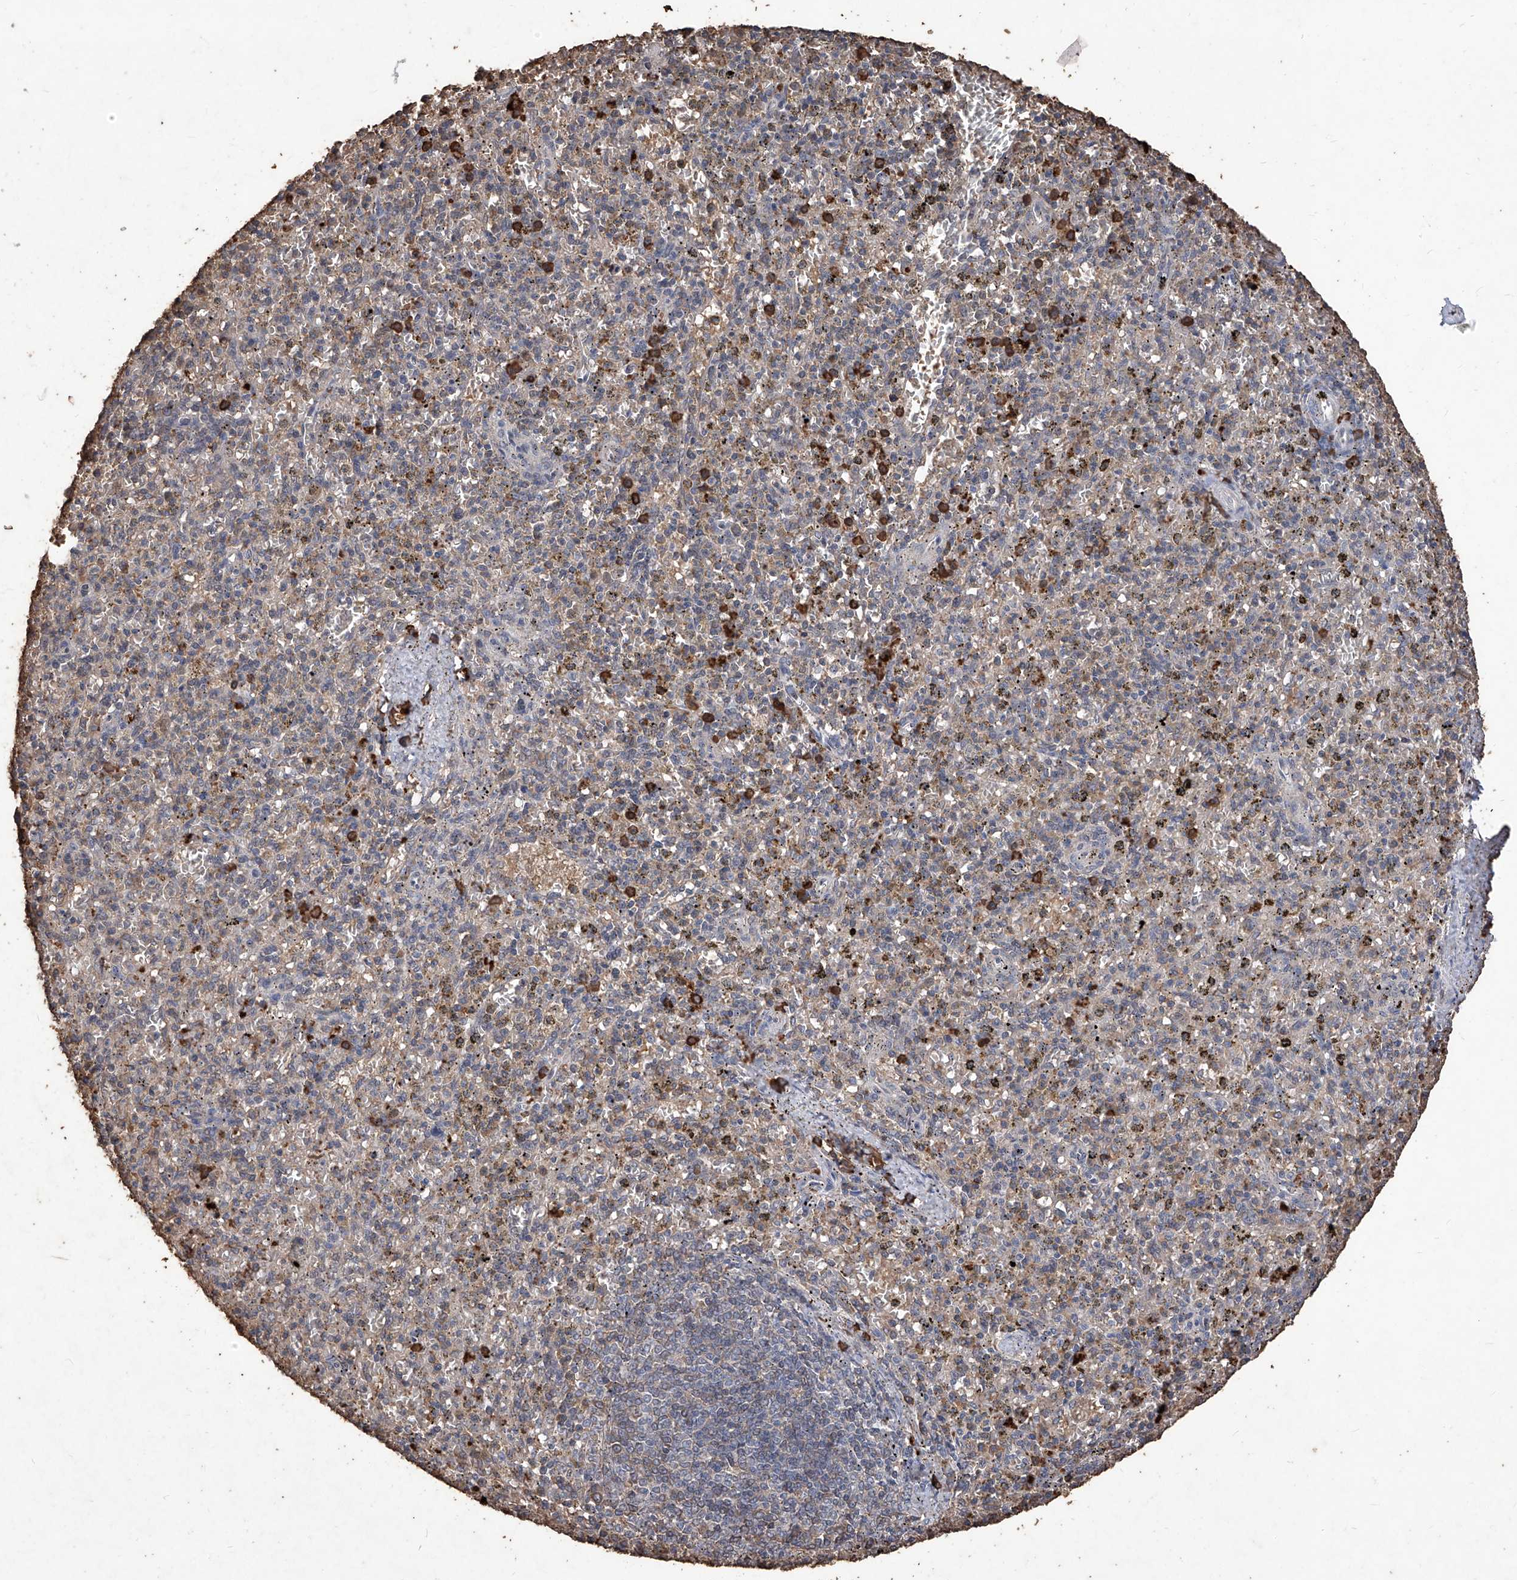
{"staining": {"intensity": "moderate", "quantity": "<25%", "location": "cytoplasmic/membranous"}, "tissue": "spleen", "cell_type": "Cells in red pulp", "image_type": "normal", "snomed": [{"axis": "morphology", "description": "Normal tissue, NOS"}, {"axis": "topography", "description": "Spleen"}], "caption": "IHC photomicrograph of unremarkable spleen: human spleen stained using immunohistochemistry (IHC) reveals low levels of moderate protein expression localized specifically in the cytoplasmic/membranous of cells in red pulp, appearing as a cytoplasmic/membranous brown color.", "gene": "EML1", "patient": {"sex": "male", "age": 72}}